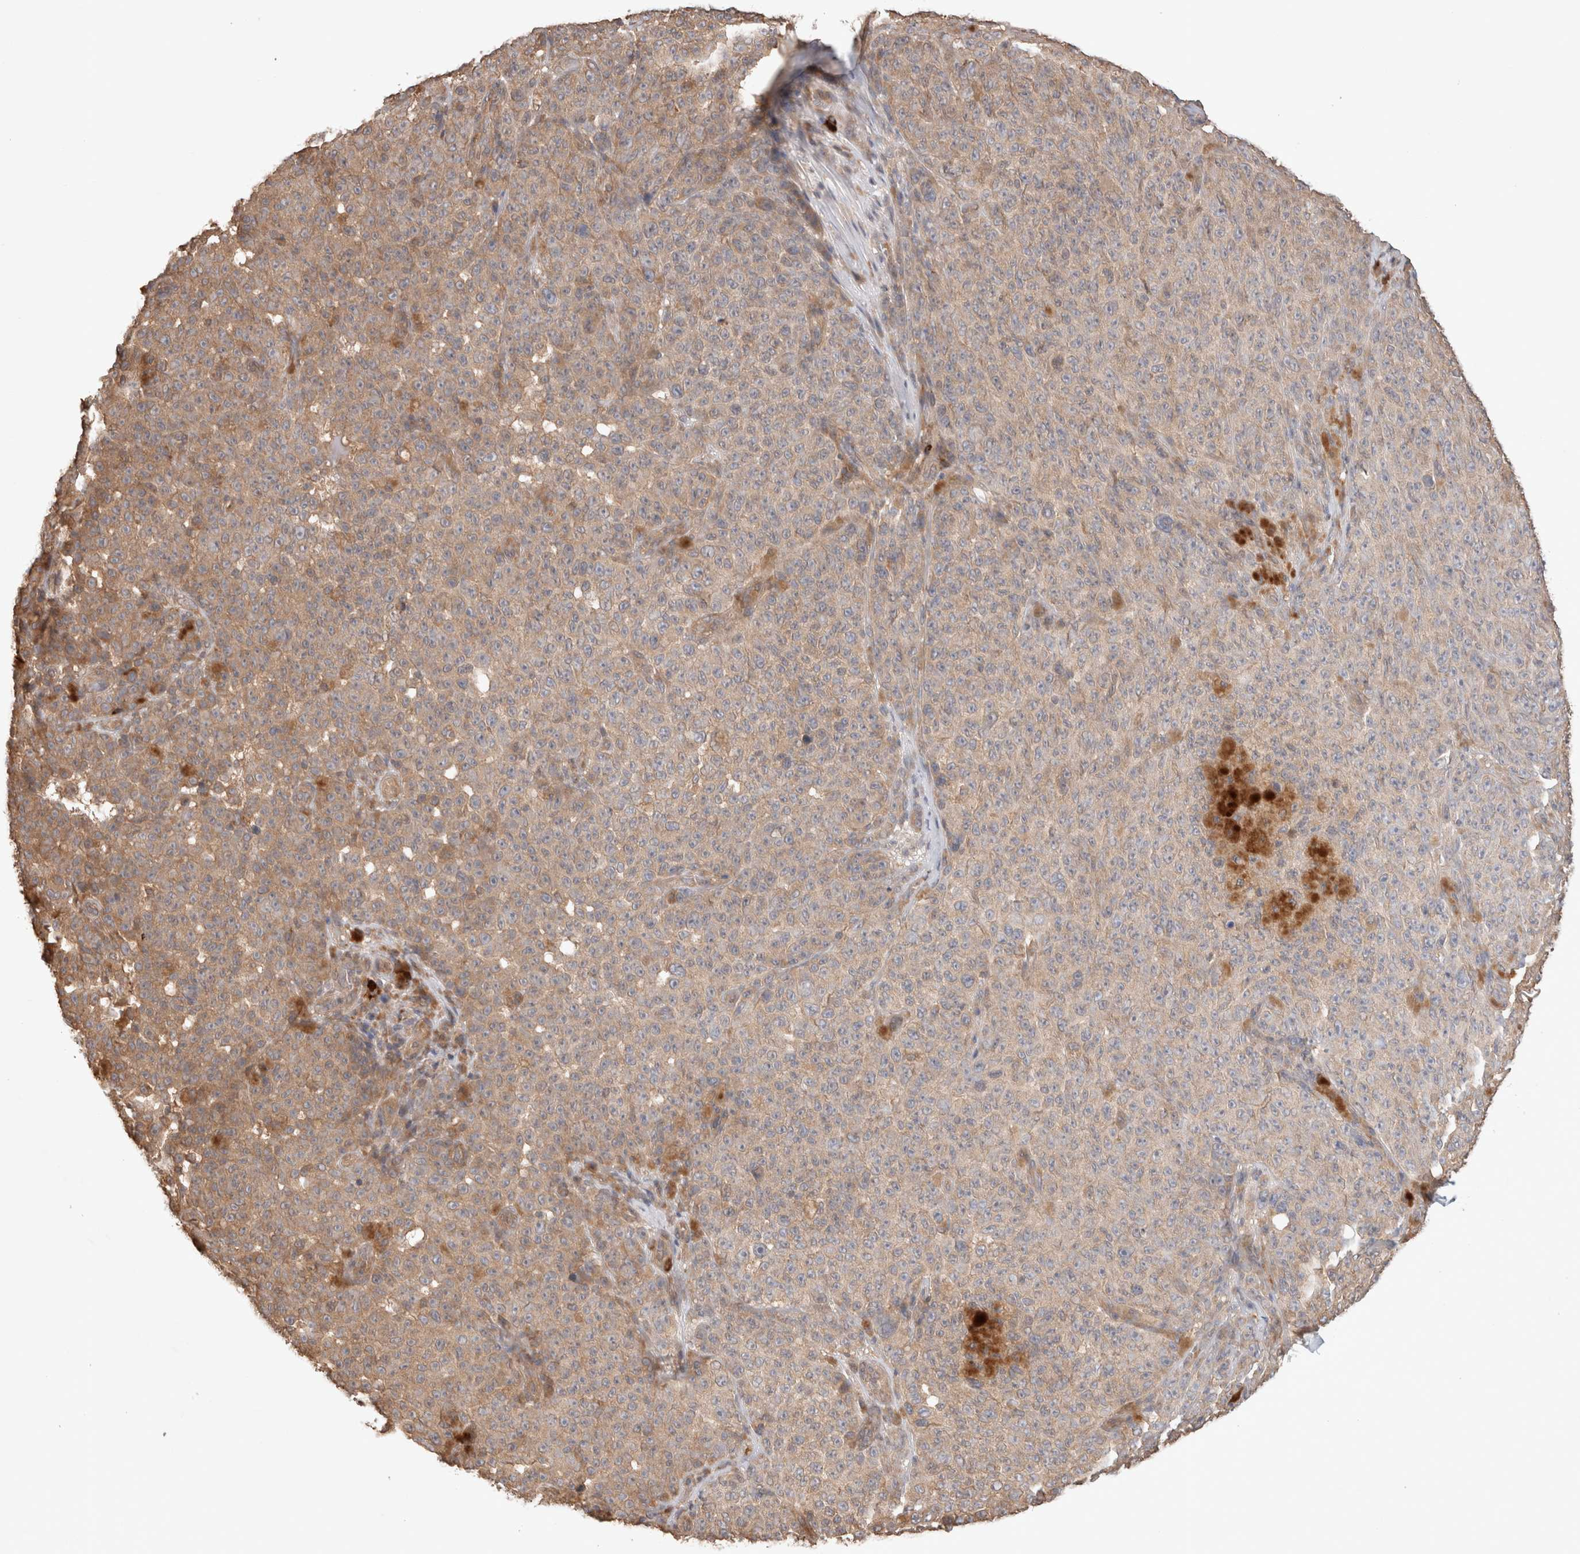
{"staining": {"intensity": "moderate", "quantity": "<25%", "location": "cytoplasmic/membranous"}, "tissue": "melanoma", "cell_type": "Tumor cells", "image_type": "cancer", "snomed": [{"axis": "morphology", "description": "Malignant melanoma, NOS"}, {"axis": "topography", "description": "Skin"}], "caption": "Human melanoma stained with a brown dye demonstrates moderate cytoplasmic/membranous positive expression in approximately <25% of tumor cells.", "gene": "HROB", "patient": {"sex": "female", "age": 82}}